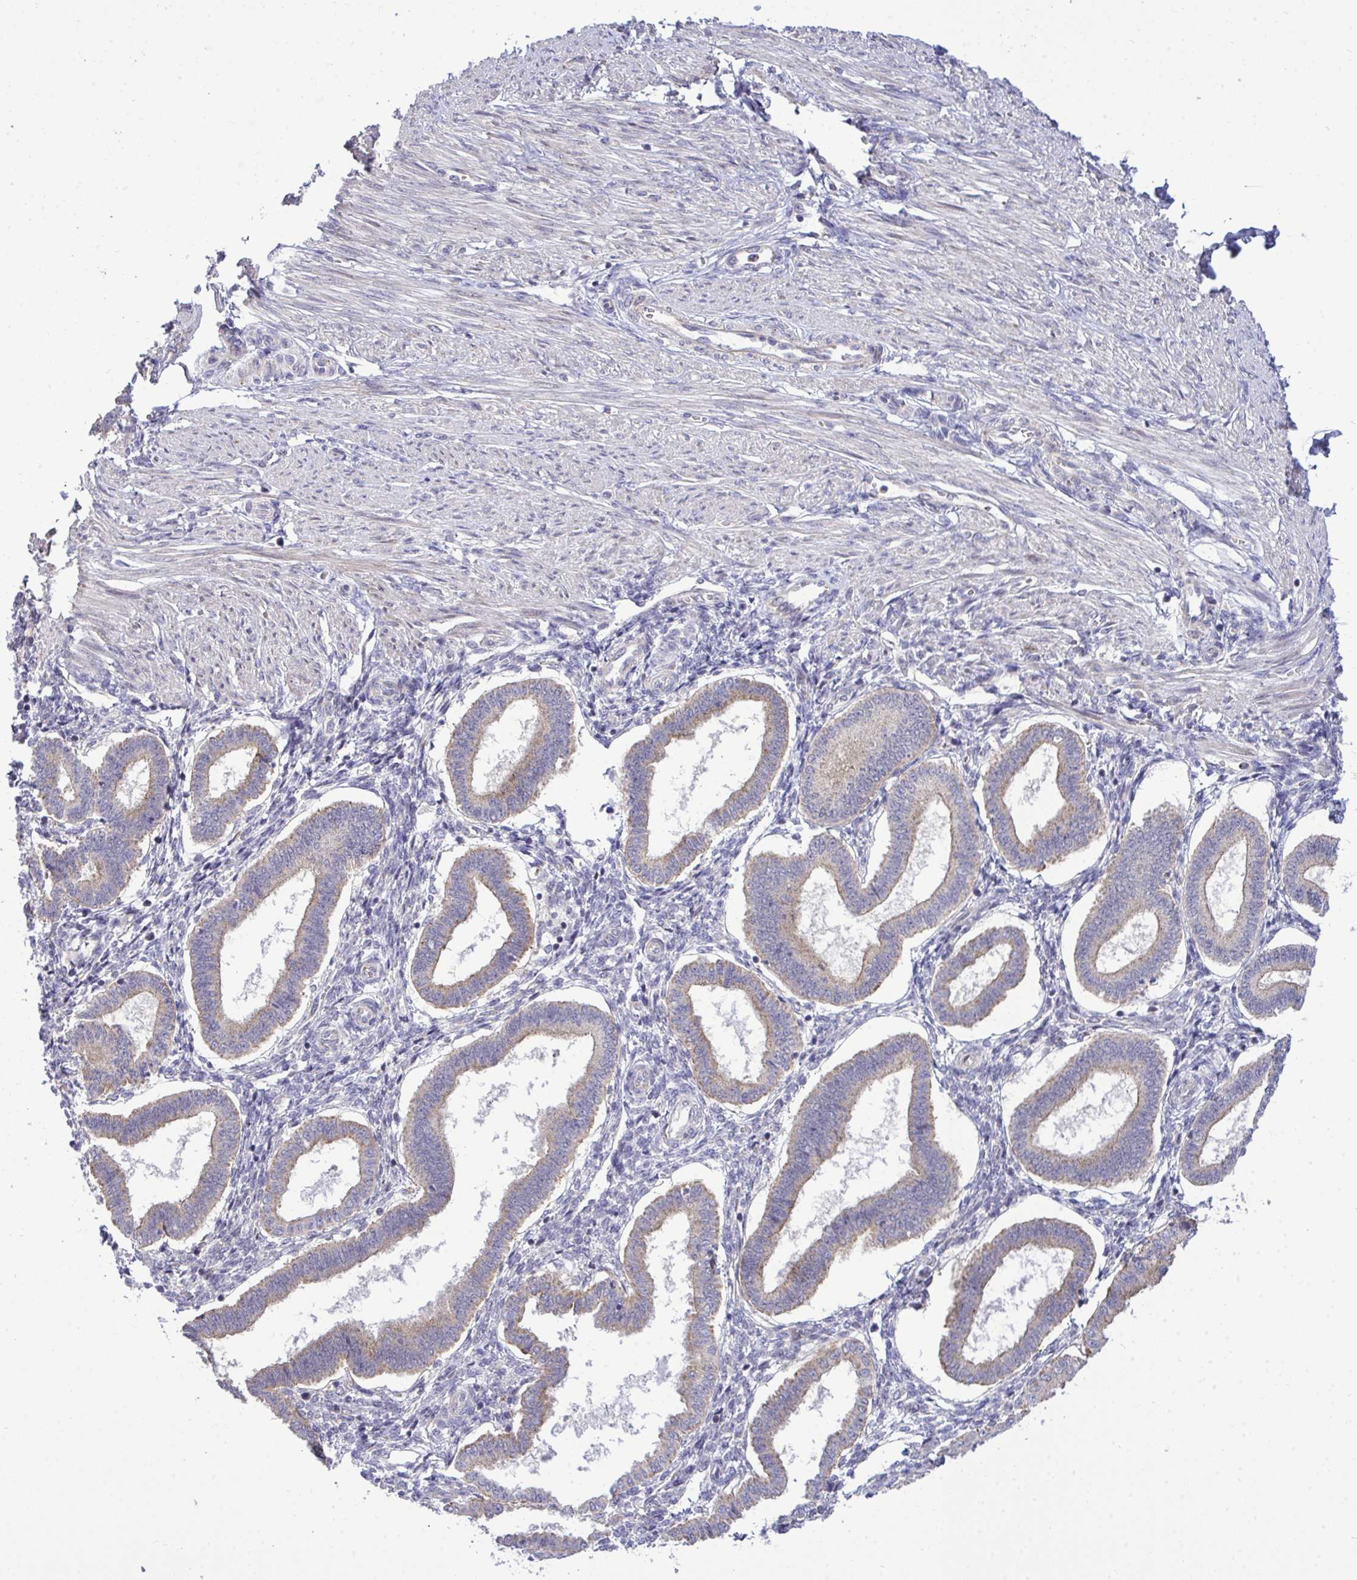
{"staining": {"intensity": "negative", "quantity": "none", "location": "none"}, "tissue": "endometrium", "cell_type": "Cells in endometrial stroma", "image_type": "normal", "snomed": [{"axis": "morphology", "description": "Normal tissue, NOS"}, {"axis": "topography", "description": "Endometrium"}], "caption": "A high-resolution histopathology image shows immunohistochemistry (IHC) staining of unremarkable endometrium, which reveals no significant positivity in cells in endometrial stroma. (DAB IHC visualized using brightfield microscopy, high magnification).", "gene": "XAF1", "patient": {"sex": "female", "age": 24}}